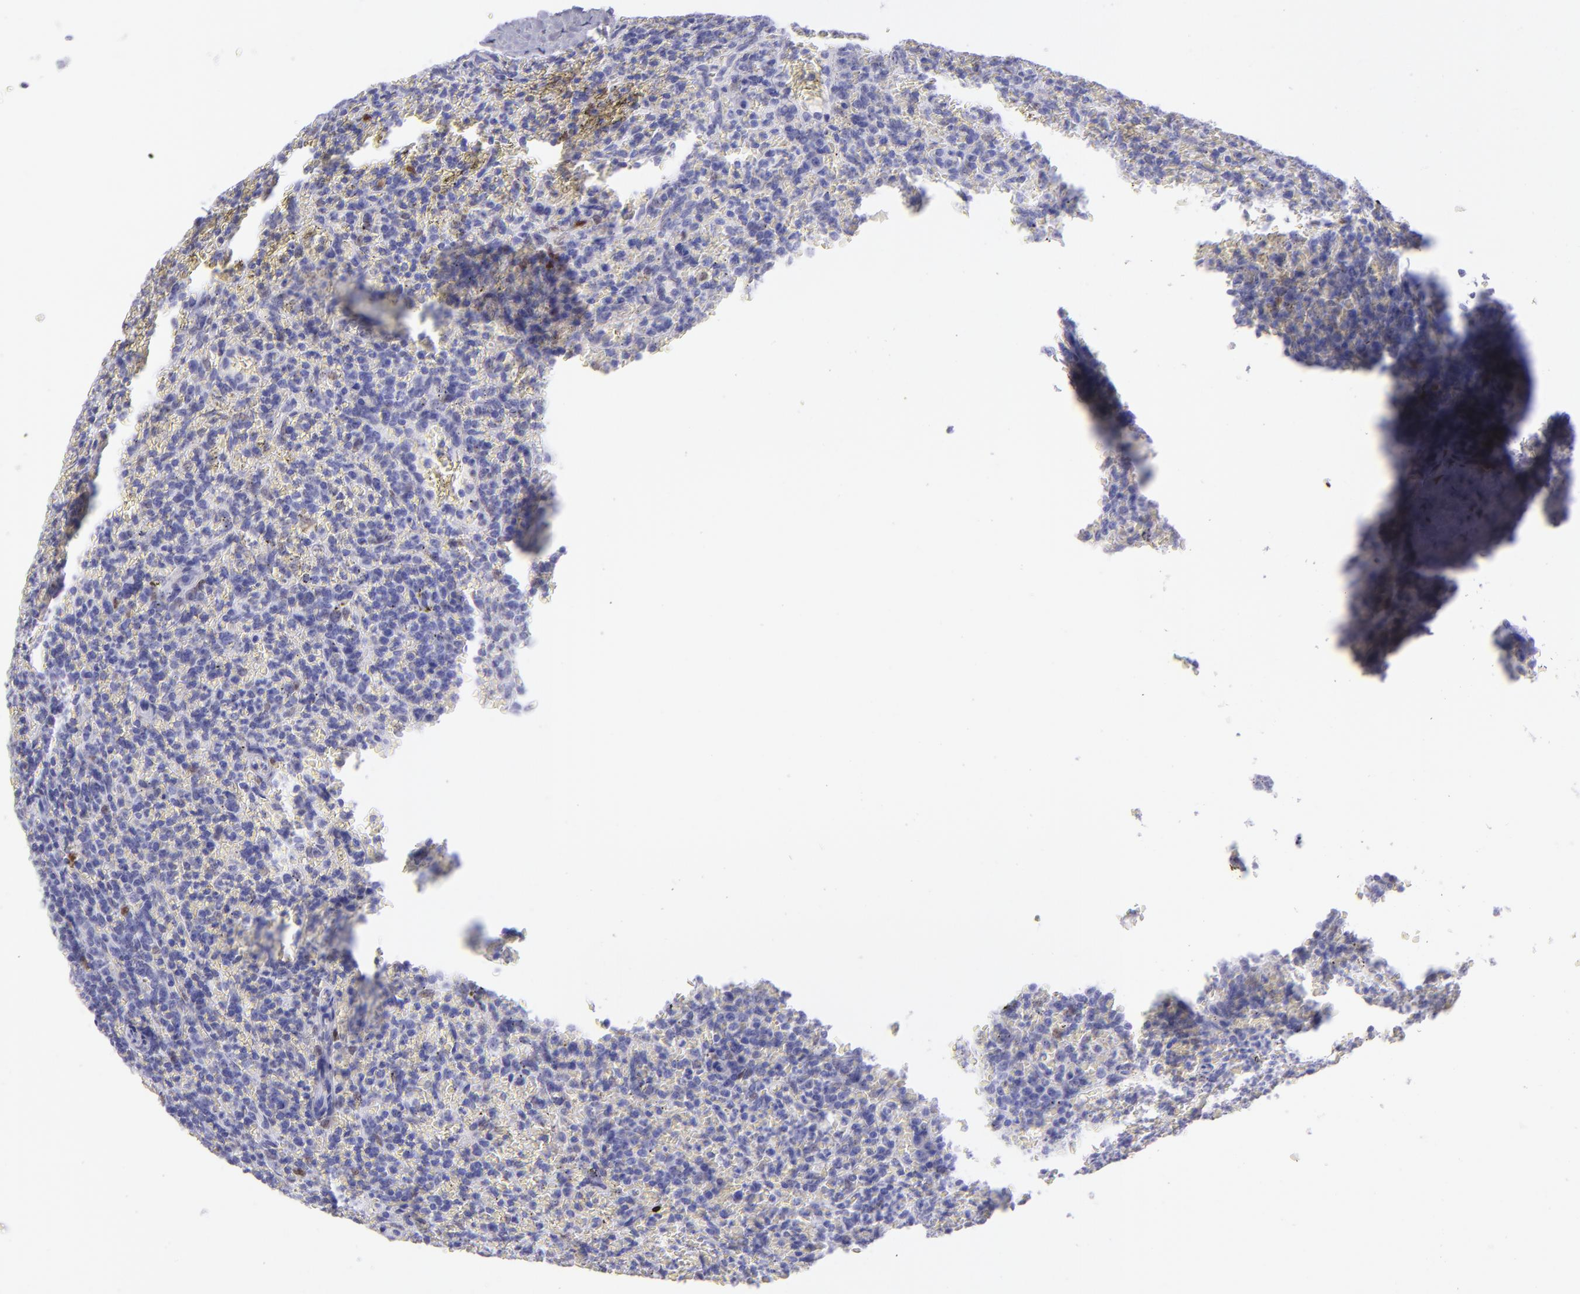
{"staining": {"intensity": "negative", "quantity": "none", "location": "none"}, "tissue": "lymphoma", "cell_type": "Tumor cells", "image_type": "cancer", "snomed": [{"axis": "morphology", "description": "Malignant lymphoma, non-Hodgkin's type, Low grade"}, {"axis": "topography", "description": "Spleen"}], "caption": "Immunohistochemistry (IHC) photomicrograph of neoplastic tissue: lymphoma stained with DAB (3,3'-diaminobenzidine) reveals no significant protein expression in tumor cells. (Stains: DAB IHC with hematoxylin counter stain, Microscopy: brightfield microscopy at high magnification).", "gene": "MITF", "patient": {"sex": "female", "age": 64}}